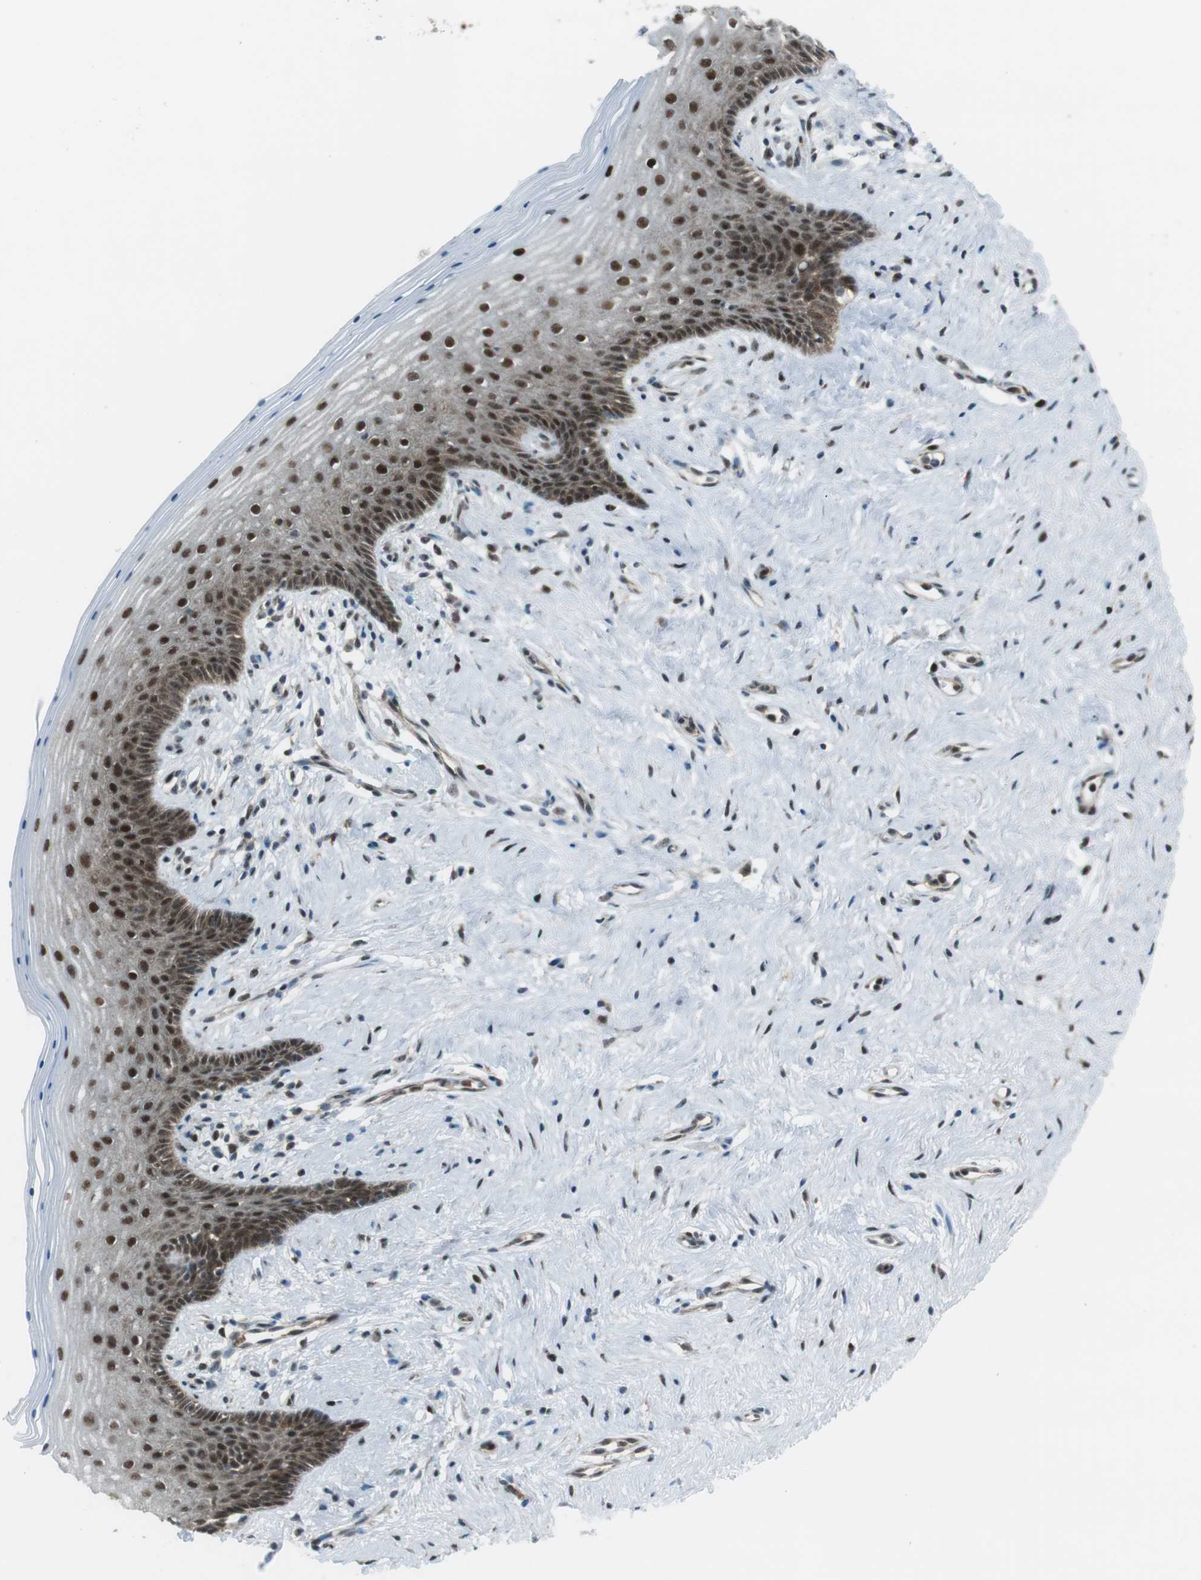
{"staining": {"intensity": "strong", "quantity": ">75%", "location": "cytoplasmic/membranous,nuclear"}, "tissue": "vagina", "cell_type": "Squamous epithelial cells", "image_type": "normal", "snomed": [{"axis": "morphology", "description": "Normal tissue, NOS"}, {"axis": "topography", "description": "Vagina"}], "caption": "Vagina stained with IHC reveals strong cytoplasmic/membranous,nuclear expression in approximately >75% of squamous epithelial cells. (Stains: DAB (3,3'-diaminobenzidine) in brown, nuclei in blue, Microscopy: brightfield microscopy at high magnification).", "gene": "CSNK1D", "patient": {"sex": "female", "age": 44}}